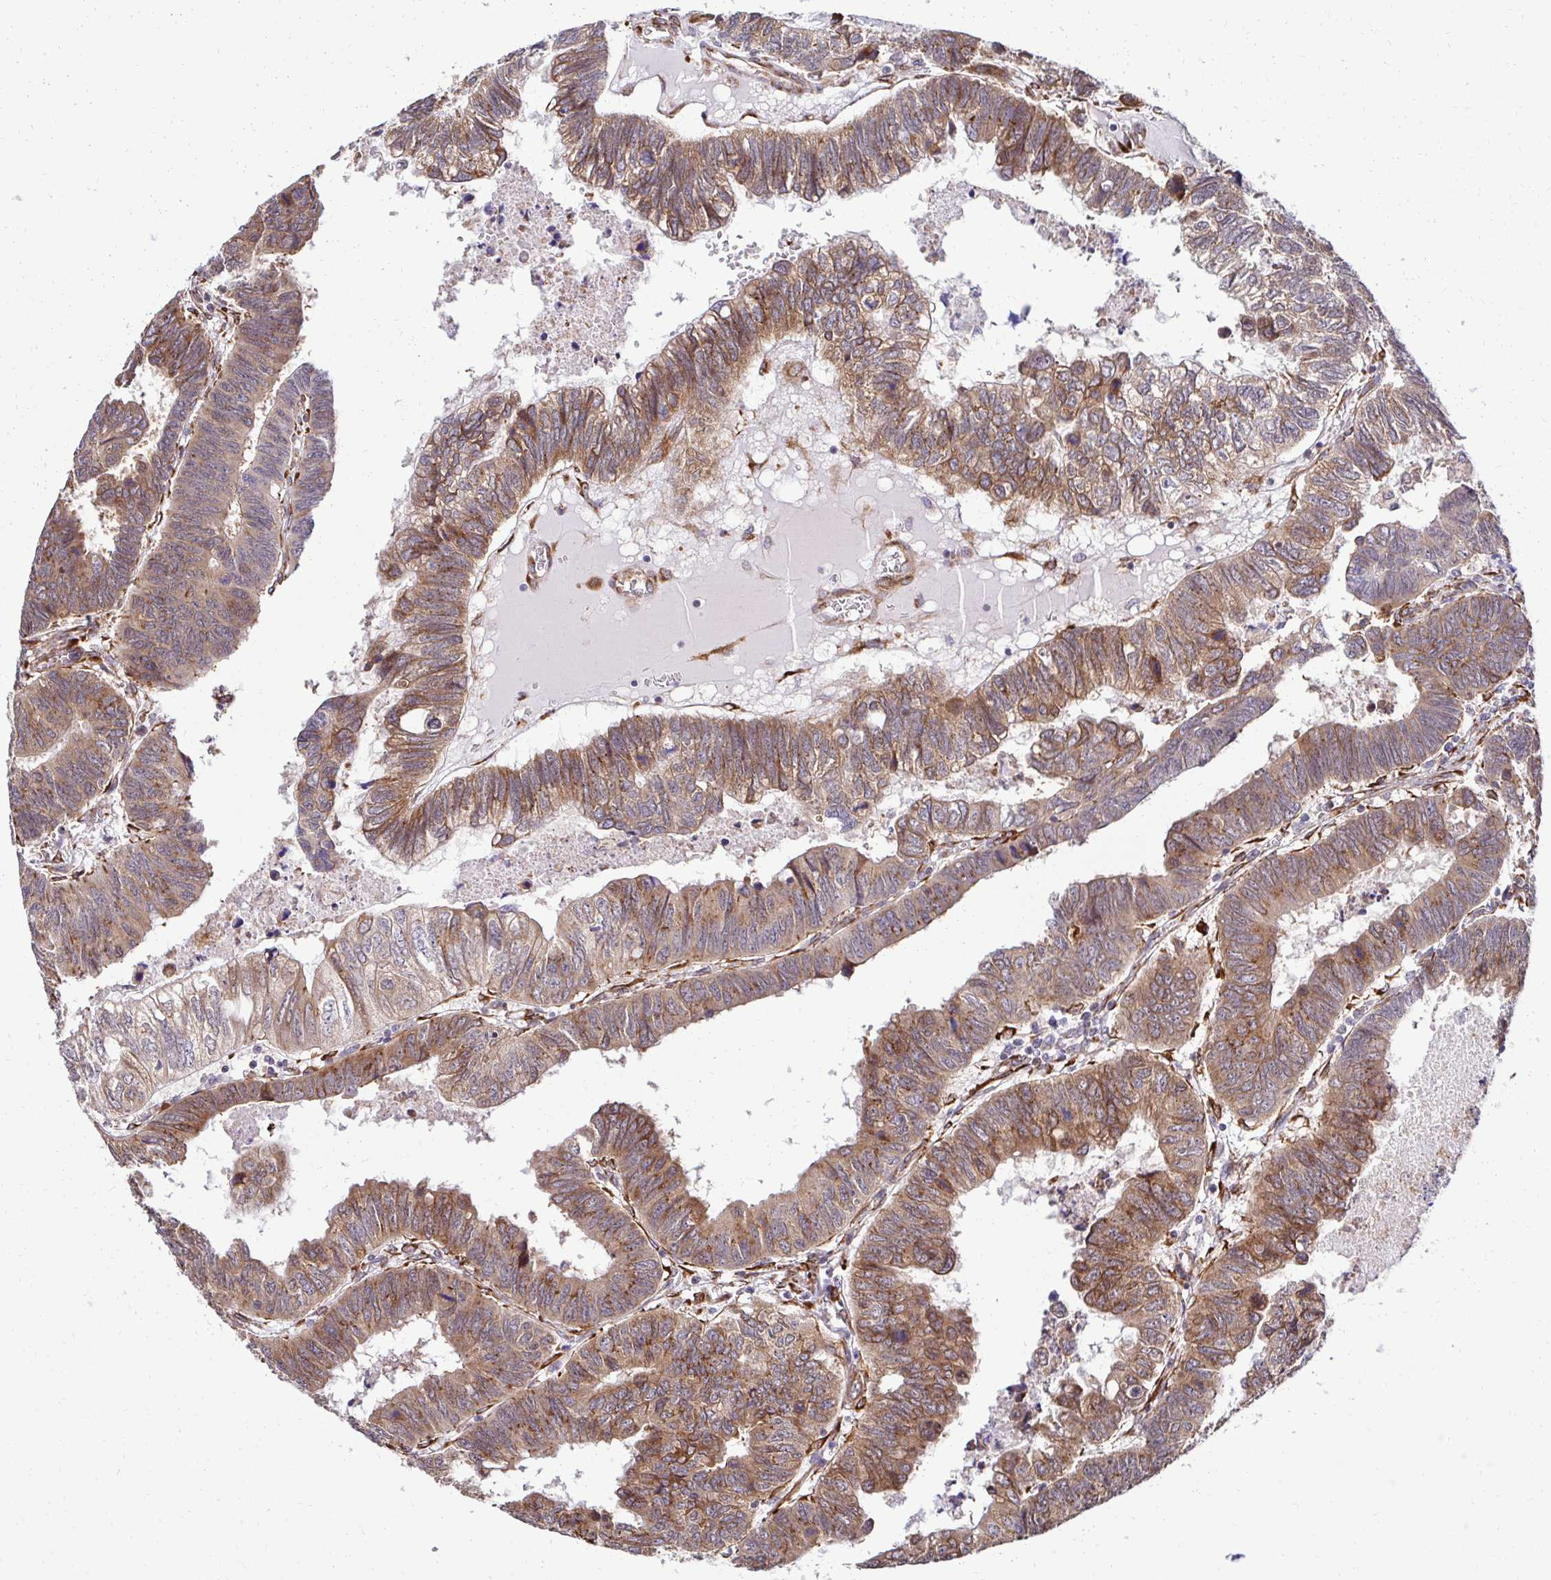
{"staining": {"intensity": "moderate", "quantity": ">75%", "location": "cytoplasmic/membranous"}, "tissue": "colorectal cancer", "cell_type": "Tumor cells", "image_type": "cancer", "snomed": [{"axis": "morphology", "description": "Adenocarcinoma, NOS"}, {"axis": "topography", "description": "Colon"}], "caption": "Human adenocarcinoma (colorectal) stained for a protein (brown) shows moderate cytoplasmic/membranous positive staining in approximately >75% of tumor cells.", "gene": "HPS1", "patient": {"sex": "male", "age": 62}}